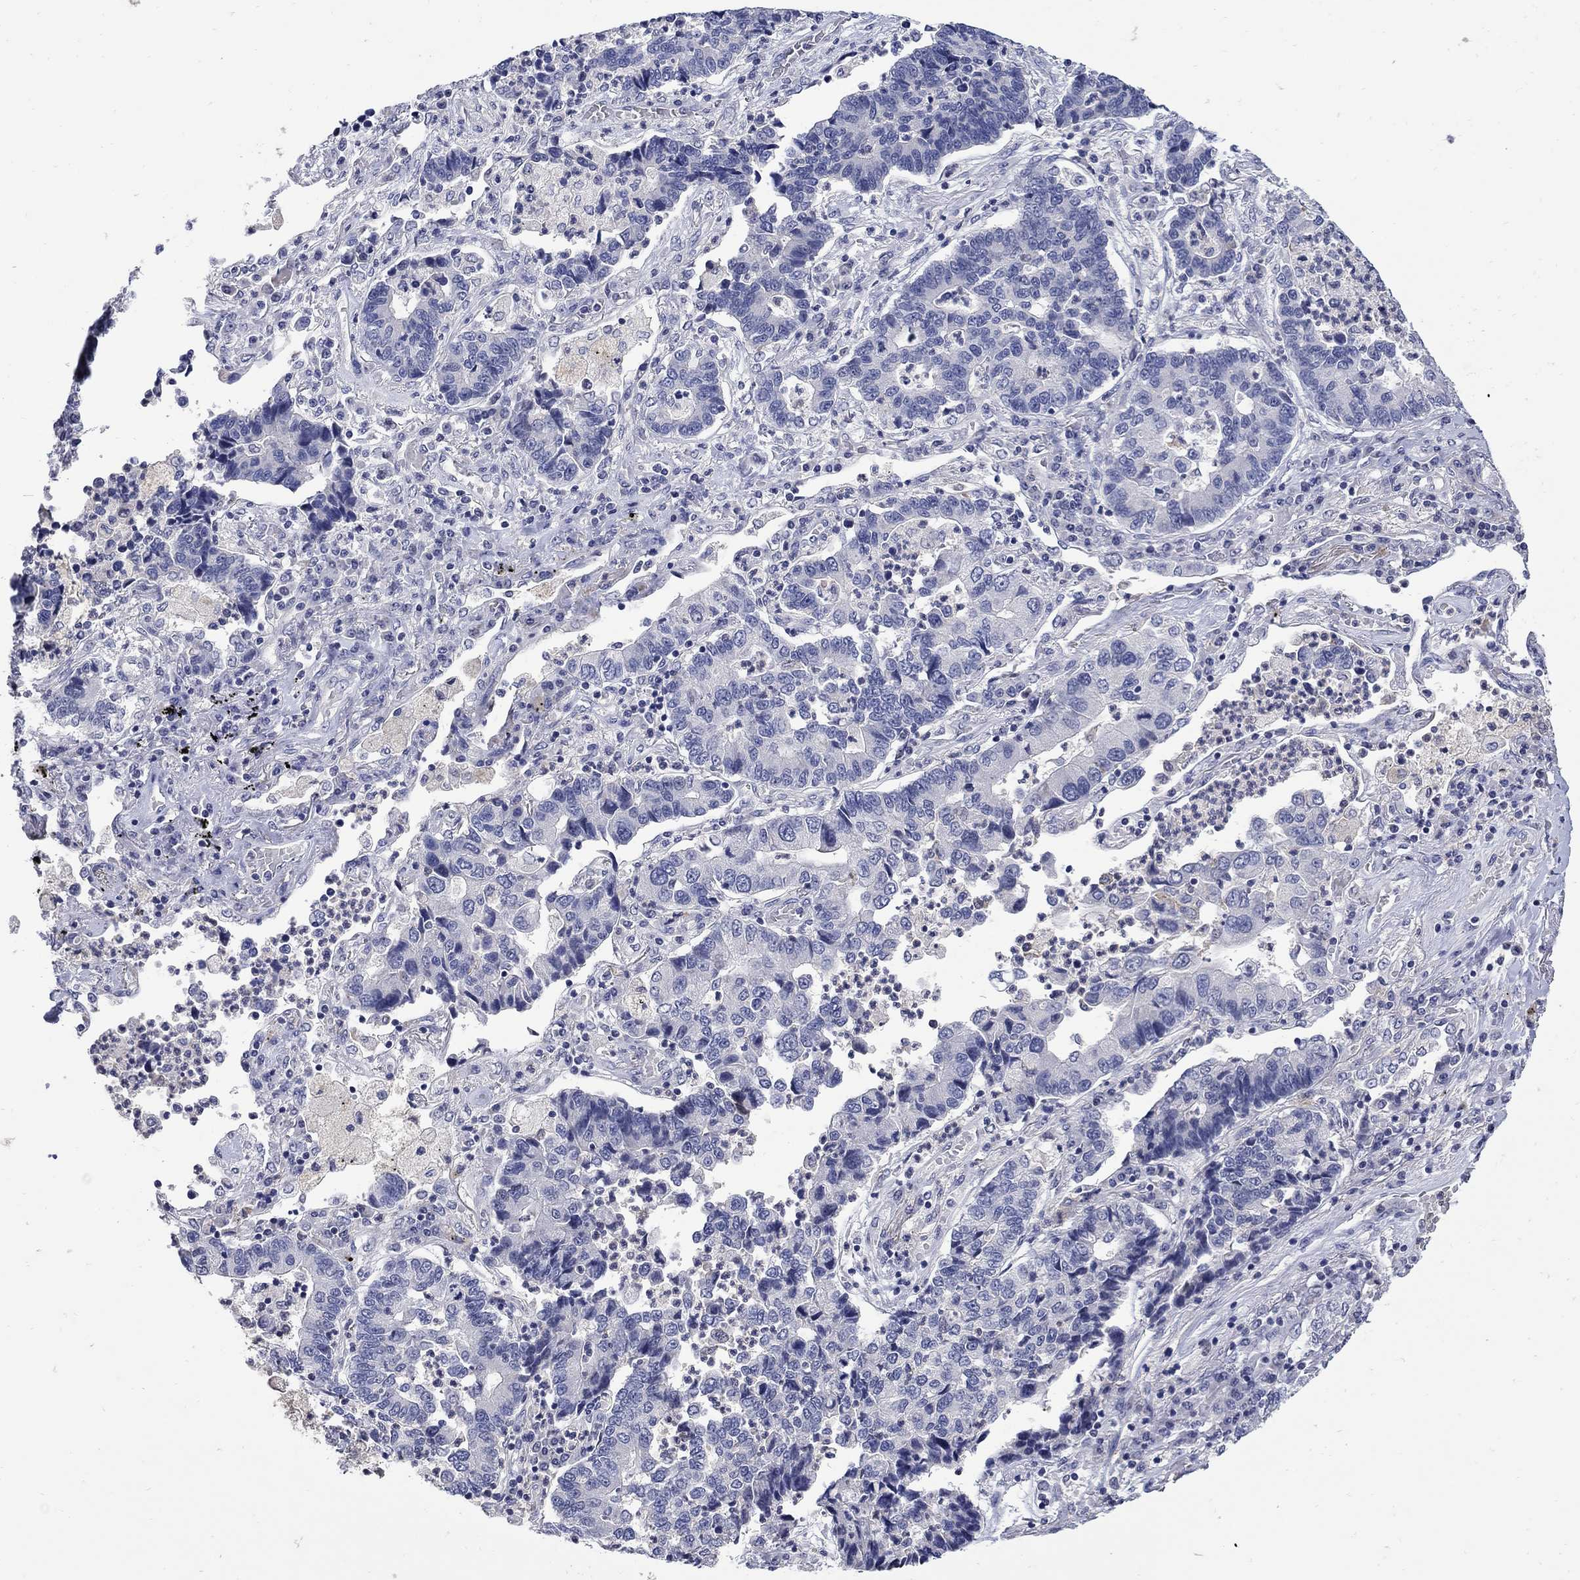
{"staining": {"intensity": "negative", "quantity": "none", "location": "none"}, "tissue": "lung cancer", "cell_type": "Tumor cells", "image_type": "cancer", "snomed": [{"axis": "morphology", "description": "Adenocarcinoma, NOS"}, {"axis": "topography", "description": "Lung"}], "caption": "A micrograph of lung cancer (adenocarcinoma) stained for a protein reveals no brown staining in tumor cells. (Stains: DAB (3,3'-diaminobenzidine) IHC with hematoxylin counter stain, Microscopy: brightfield microscopy at high magnification).", "gene": "CETN1", "patient": {"sex": "female", "age": 57}}